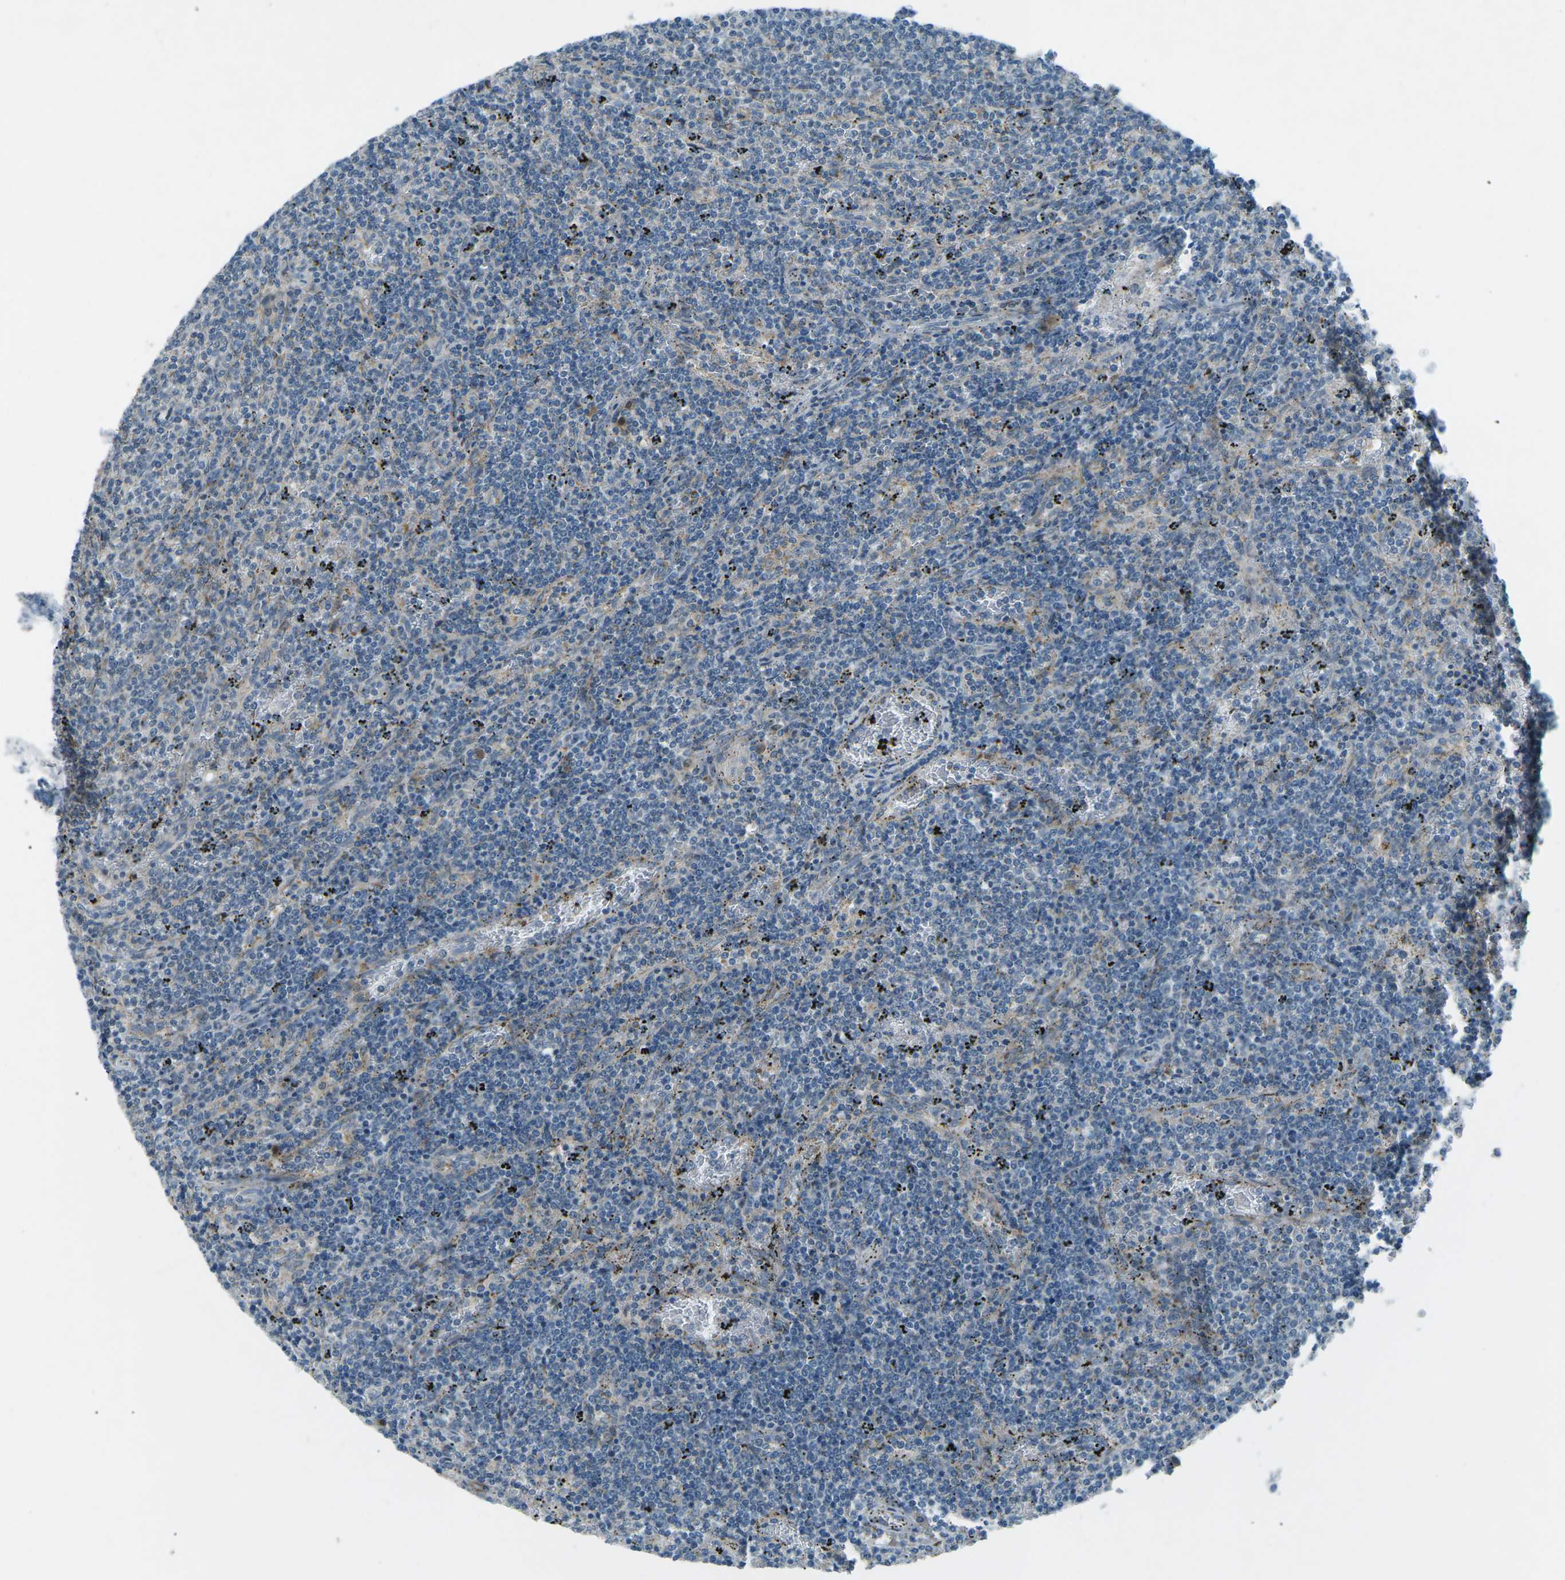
{"staining": {"intensity": "negative", "quantity": "none", "location": "none"}, "tissue": "lymphoma", "cell_type": "Tumor cells", "image_type": "cancer", "snomed": [{"axis": "morphology", "description": "Malignant lymphoma, non-Hodgkin's type, Low grade"}, {"axis": "topography", "description": "Spleen"}], "caption": "An IHC image of low-grade malignant lymphoma, non-Hodgkin's type is shown. There is no staining in tumor cells of low-grade malignant lymphoma, non-Hodgkin's type.", "gene": "PRKCA", "patient": {"sex": "female", "age": 50}}